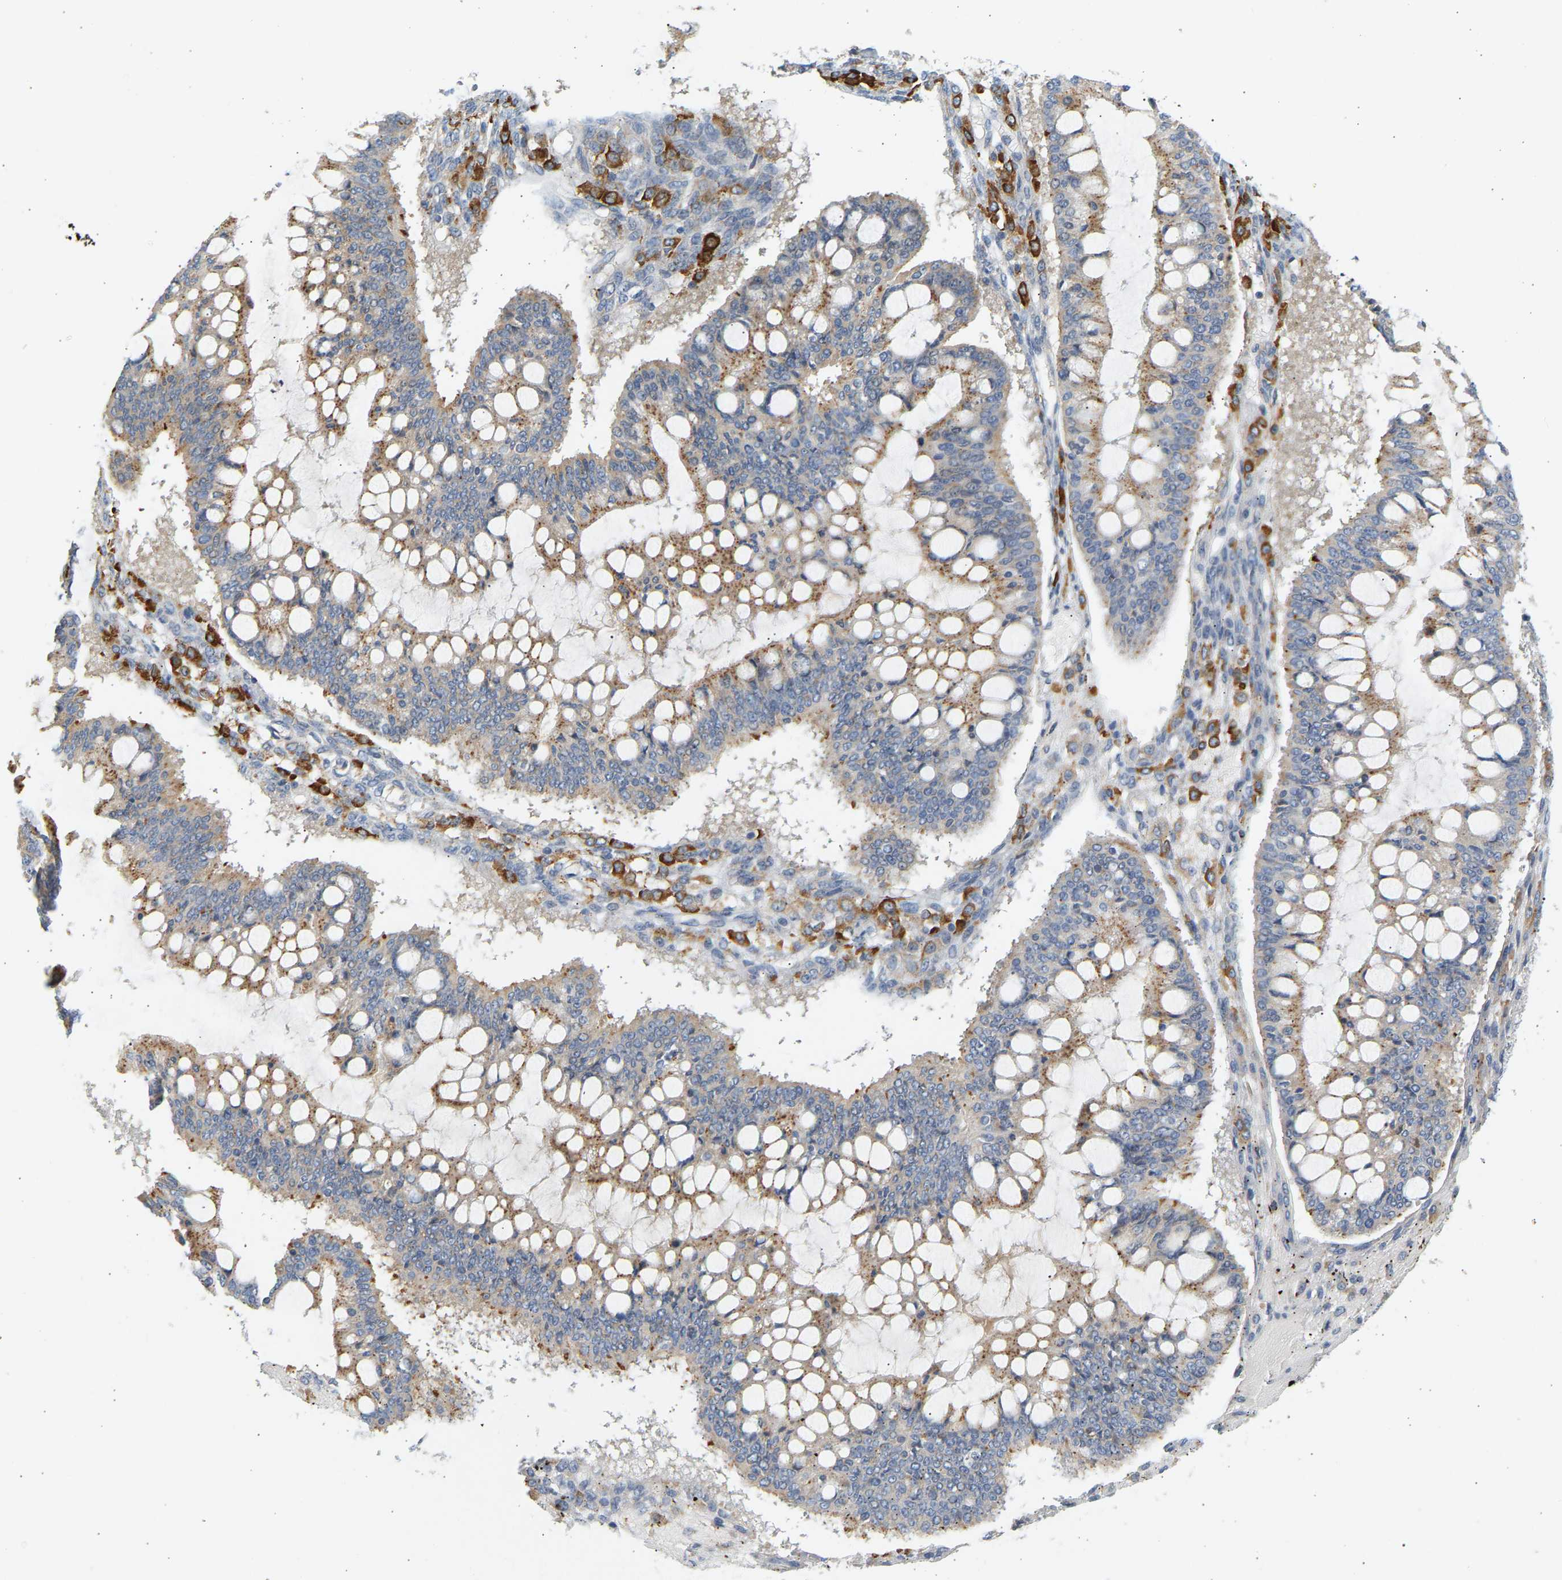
{"staining": {"intensity": "moderate", "quantity": ">75%", "location": "cytoplasmic/membranous"}, "tissue": "ovarian cancer", "cell_type": "Tumor cells", "image_type": "cancer", "snomed": [{"axis": "morphology", "description": "Cystadenocarcinoma, mucinous, NOS"}, {"axis": "topography", "description": "Ovary"}], "caption": "Mucinous cystadenocarcinoma (ovarian) was stained to show a protein in brown. There is medium levels of moderate cytoplasmic/membranous positivity in approximately >75% of tumor cells. (brown staining indicates protein expression, while blue staining denotes nuclei).", "gene": "ENTHD1", "patient": {"sex": "female", "age": 73}}